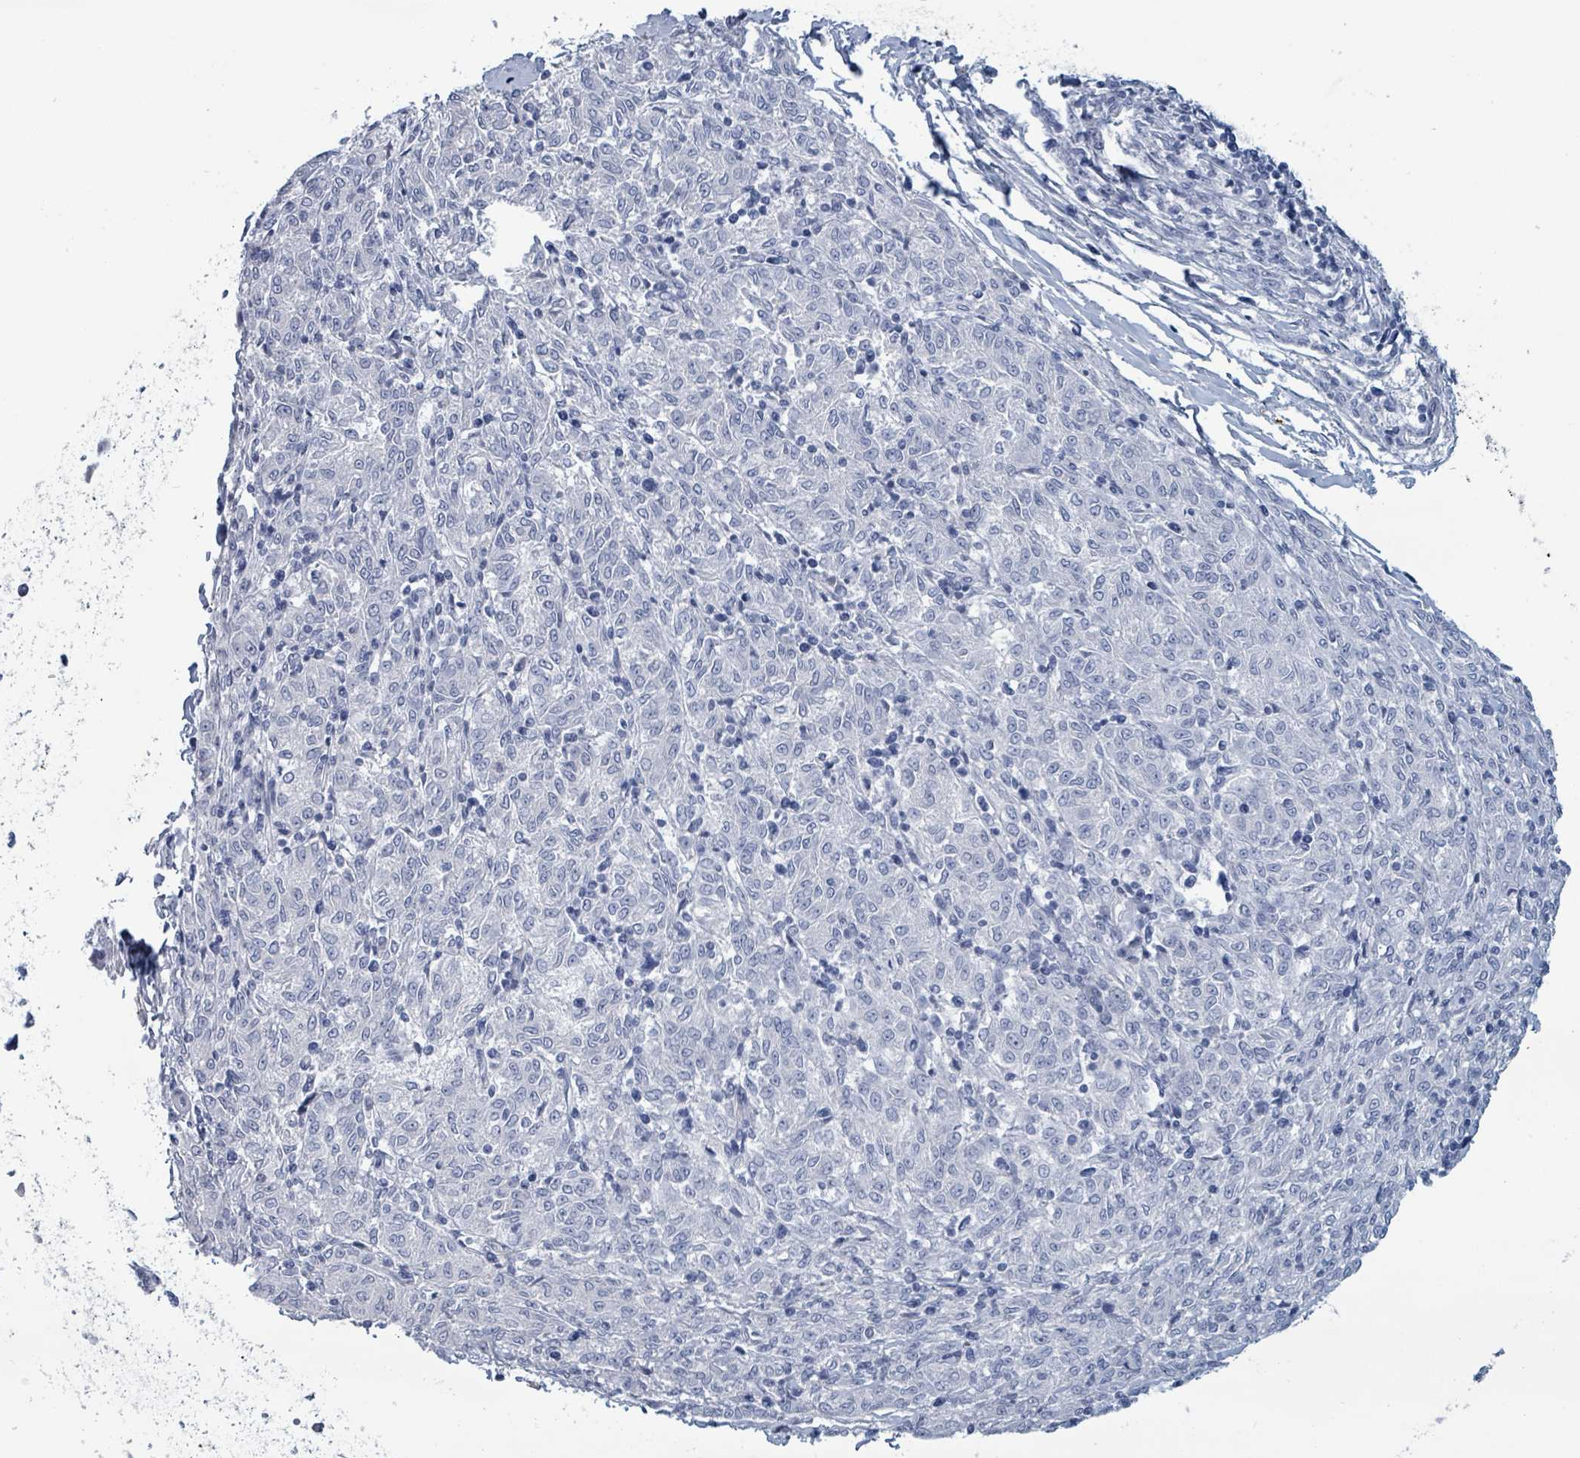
{"staining": {"intensity": "negative", "quantity": "none", "location": "none"}, "tissue": "melanoma", "cell_type": "Tumor cells", "image_type": "cancer", "snomed": [{"axis": "morphology", "description": "Malignant melanoma, NOS"}, {"axis": "topography", "description": "Skin"}], "caption": "Tumor cells are negative for brown protein staining in malignant melanoma. (DAB immunohistochemistry, high magnification).", "gene": "VPS13D", "patient": {"sex": "female", "age": 72}}